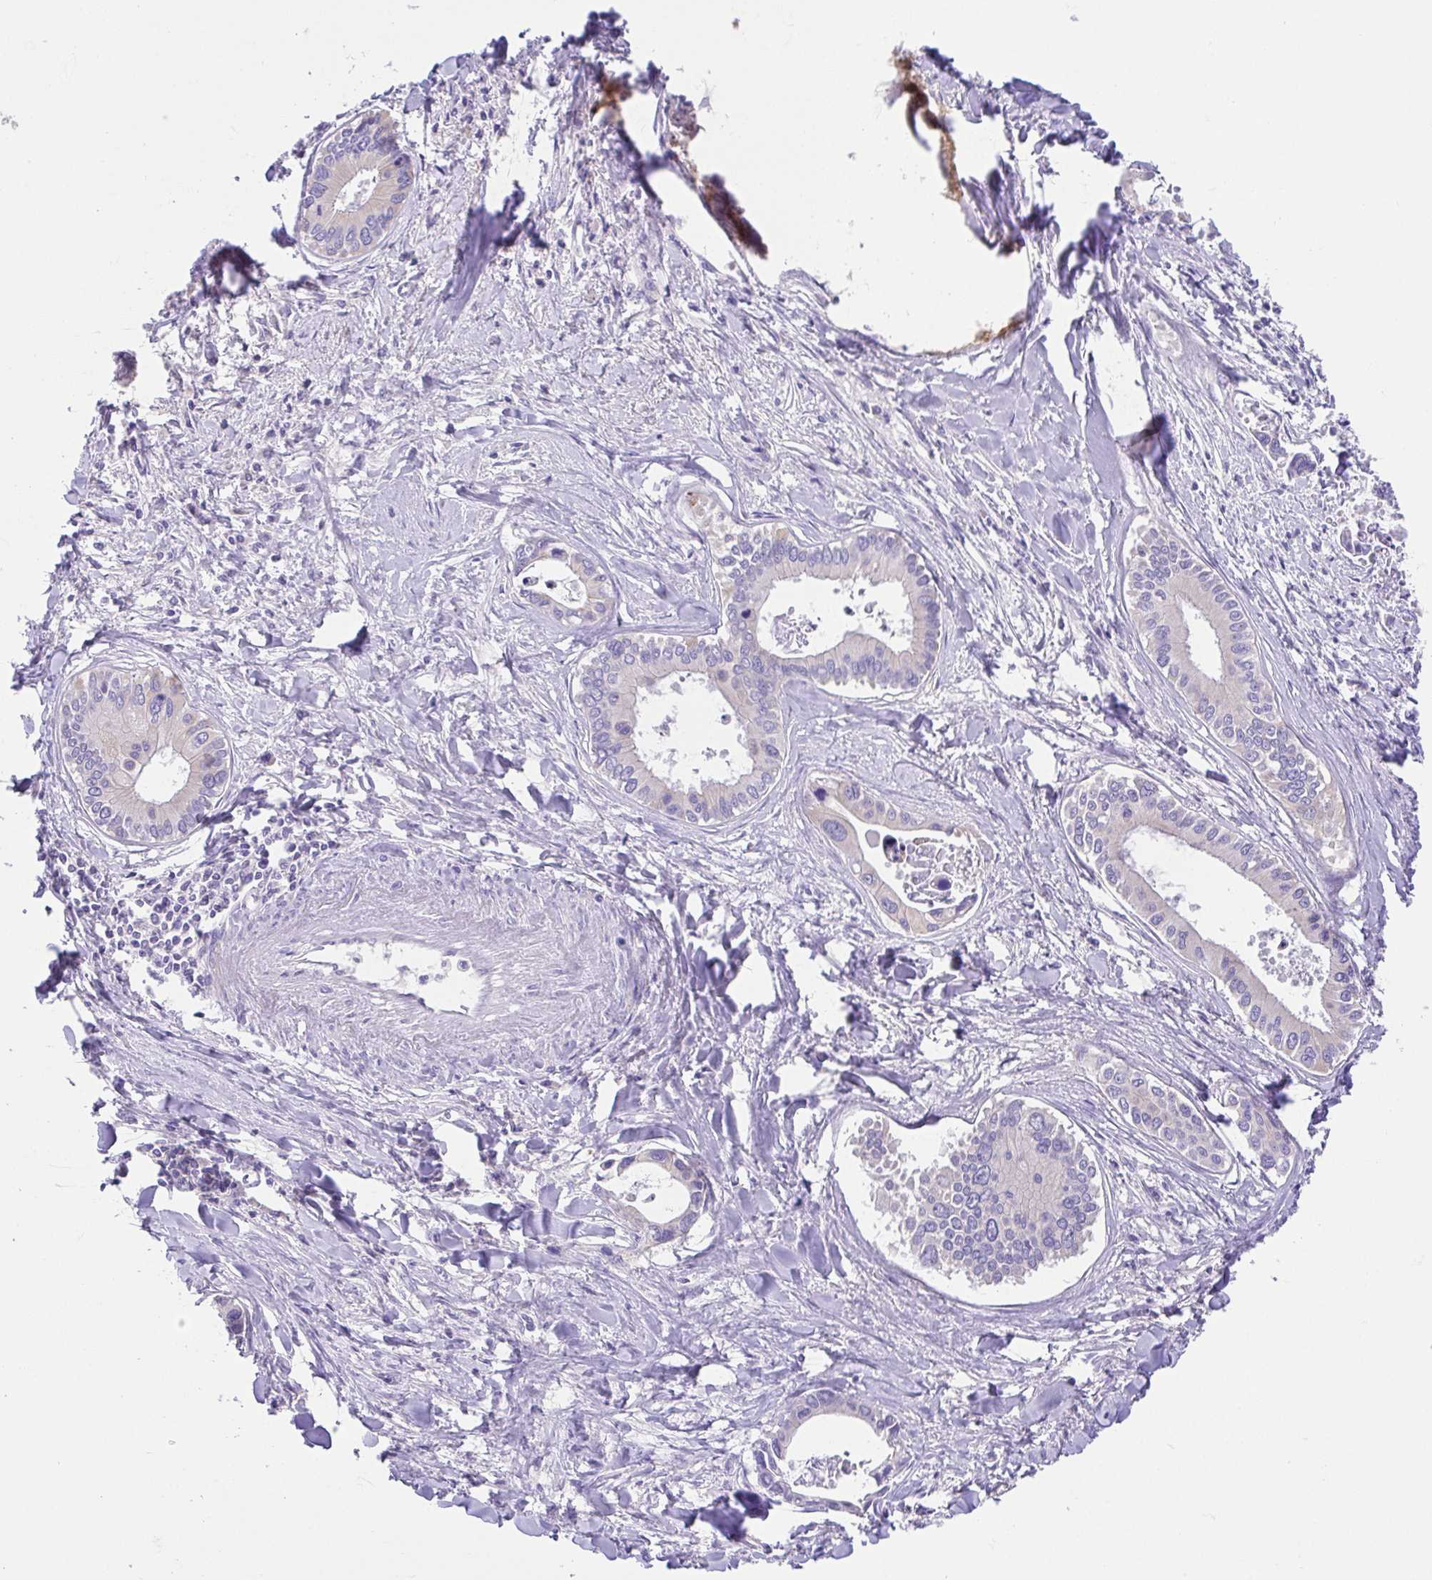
{"staining": {"intensity": "negative", "quantity": "none", "location": "none"}, "tissue": "liver cancer", "cell_type": "Tumor cells", "image_type": "cancer", "snomed": [{"axis": "morphology", "description": "Cholangiocarcinoma"}, {"axis": "topography", "description": "Liver"}], "caption": "Tumor cells show no significant expression in cholangiocarcinoma (liver).", "gene": "SLC13A1", "patient": {"sex": "male", "age": 66}}